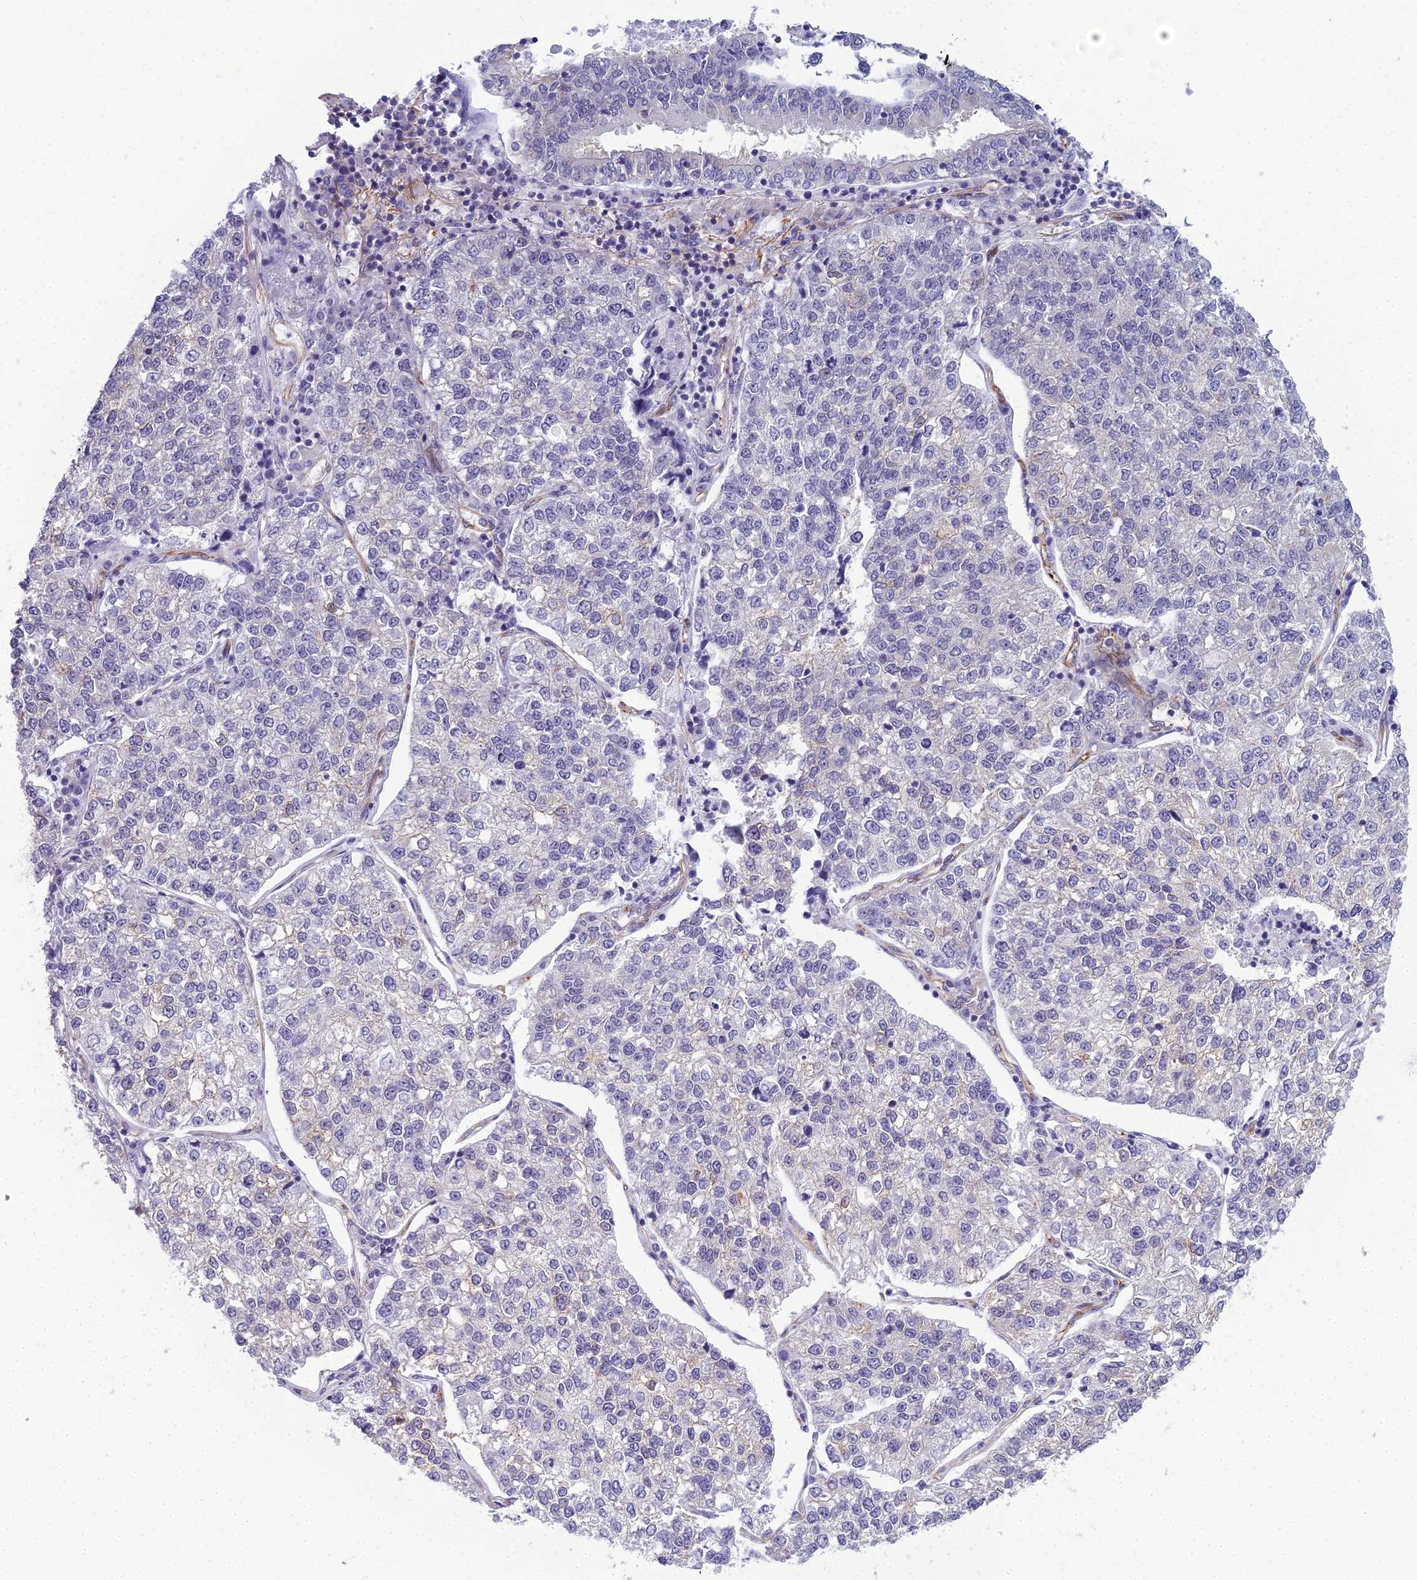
{"staining": {"intensity": "negative", "quantity": "none", "location": "none"}, "tissue": "lung cancer", "cell_type": "Tumor cells", "image_type": "cancer", "snomed": [{"axis": "morphology", "description": "Adenocarcinoma, NOS"}, {"axis": "topography", "description": "Lung"}], "caption": "This is an immunohistochemistry (IHC) image of human adenocarcinoma (lung). There is no expression in tumor cells.", "gene": "RGL3", "patient": {"sex": "male", "age": 49}}